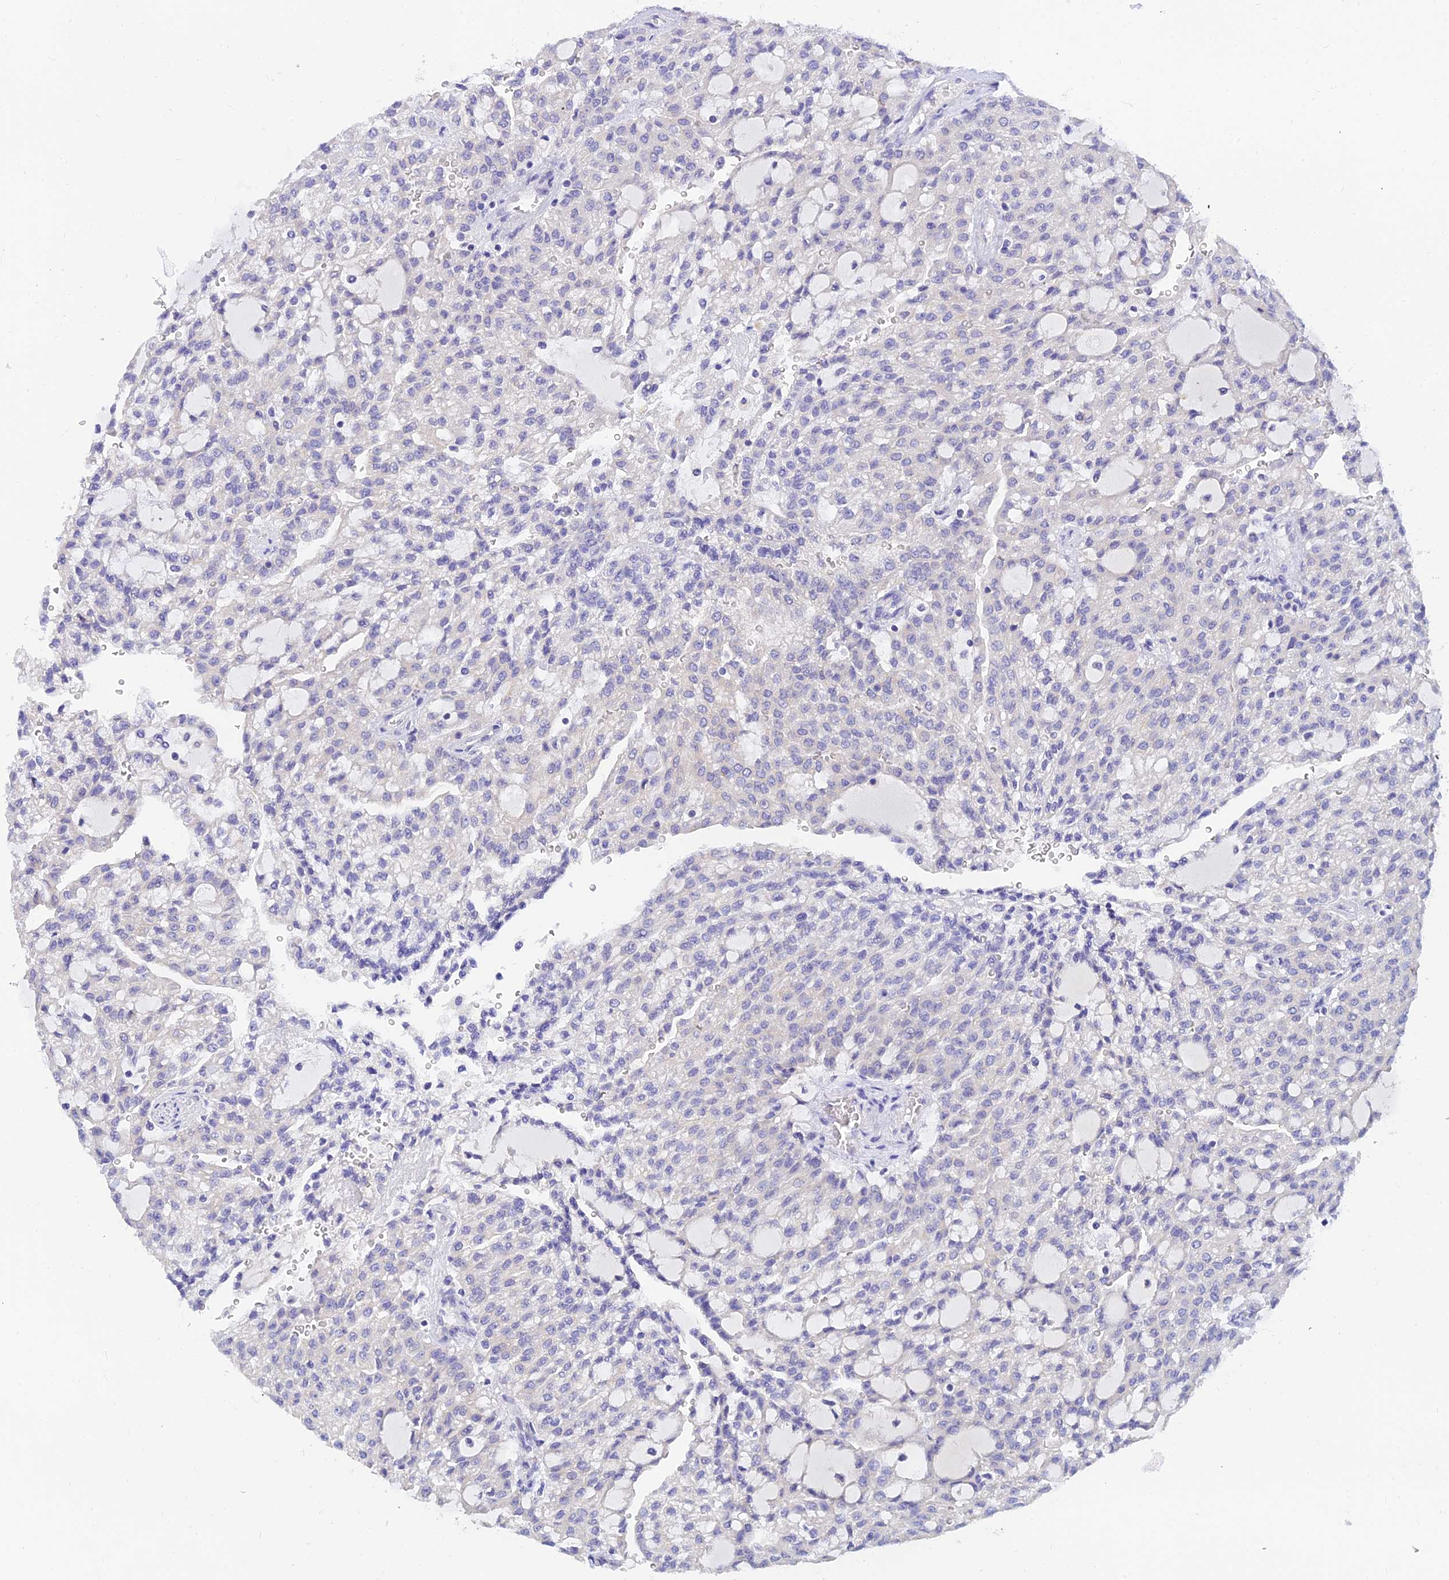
{"staining": {"intensity": "negative", "quantity": "none", "location": "none"}, "tissue": "renal cancer", "cell_type": "Tumor cells", "image_type": "cancer", "snomed": [{"axis": "morphology", "description": "Adenocarcinoma, NOS"}, {"axis": "topography", "description": "Kidney"}], "caption": "A histopathology image of renal adenocarcinoma stained for a protein reveals no brown staining in tumor cells.", "gene": "TMEM161B", "patient": {"sex": "male", "age": 63}}